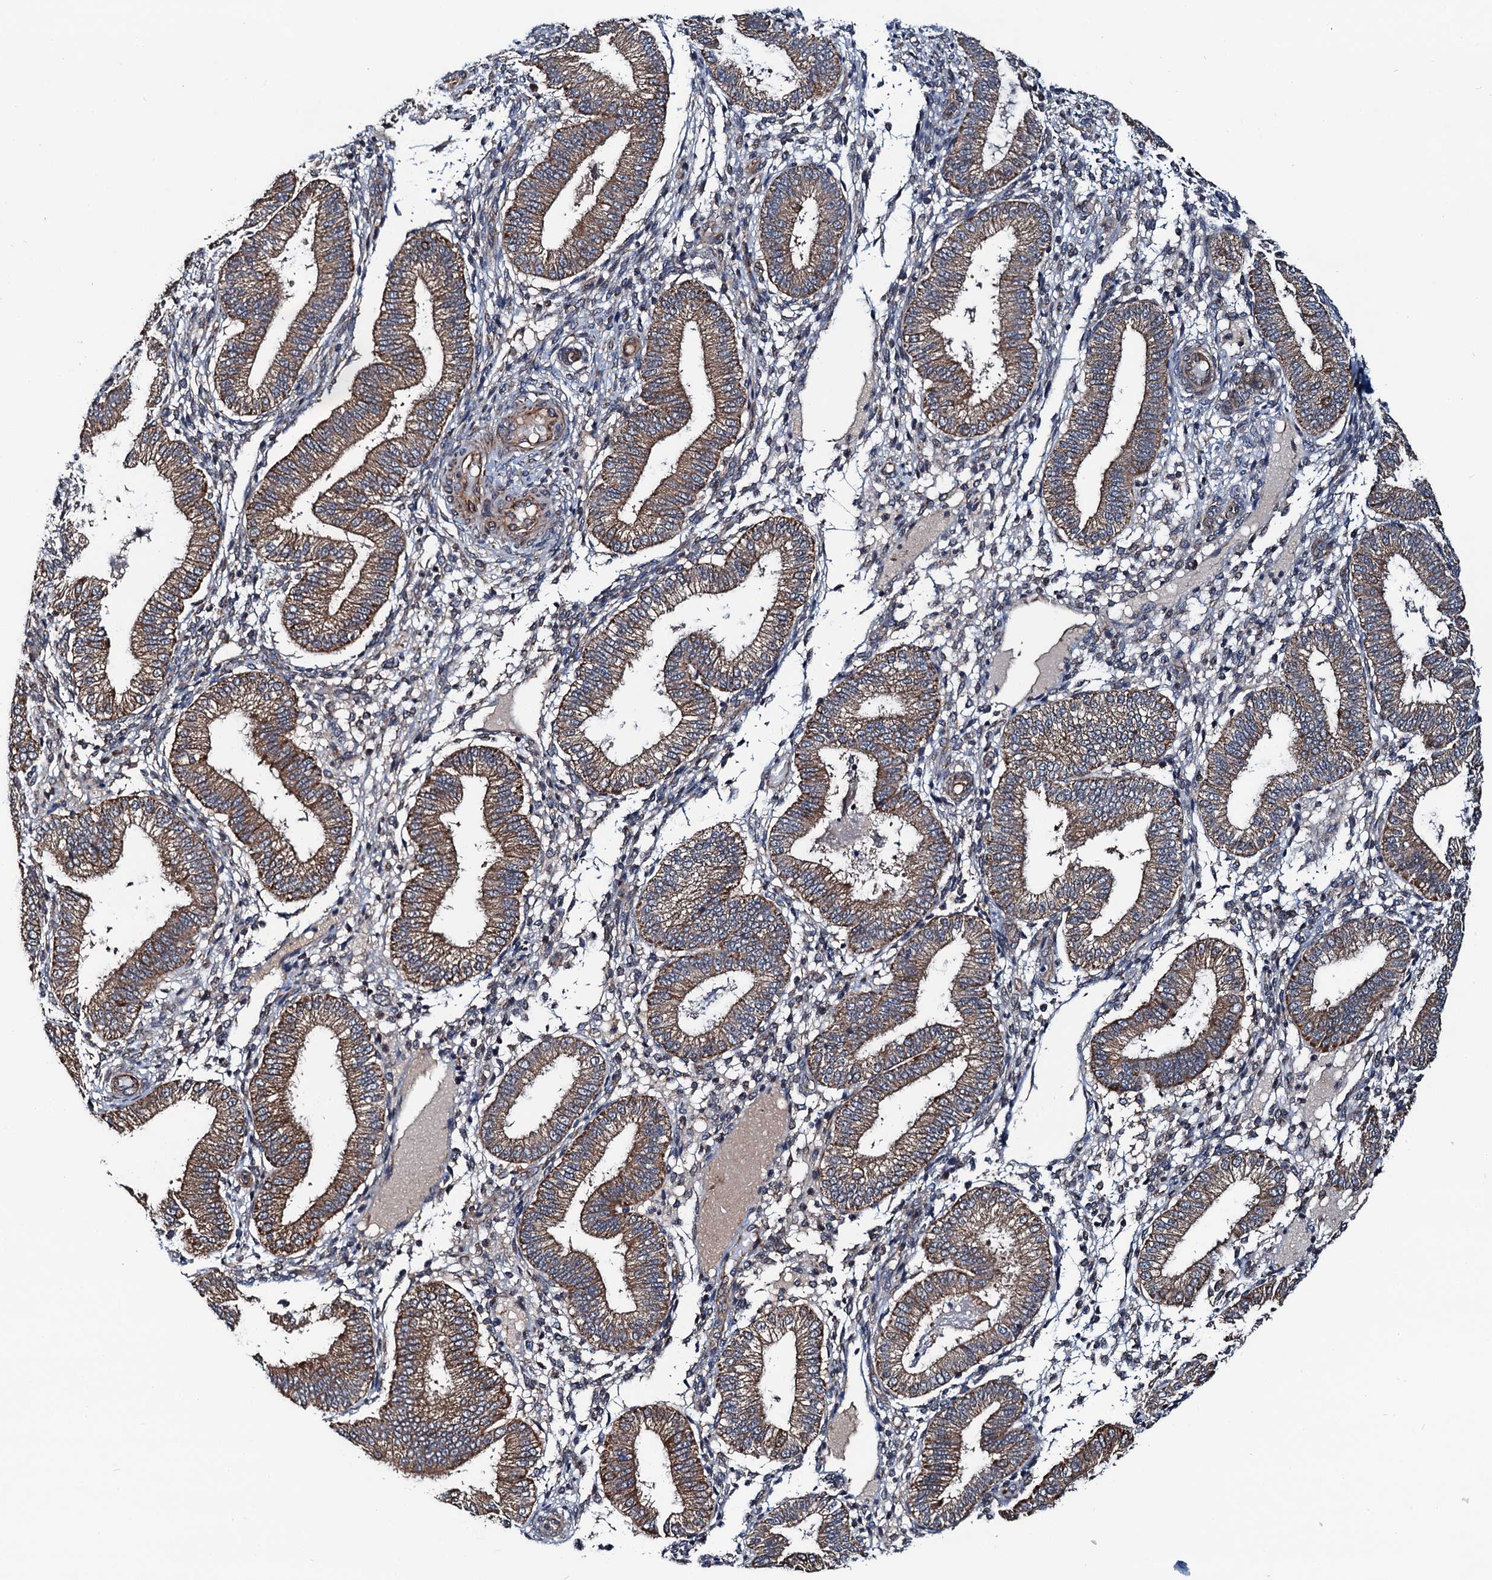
{"staining": {"intensity": "weak", "quantity": "<25%", "location": "cytoplasmic/membranous"}, "tissue": "endometrium", "cell_type": "Cells in endometrial stroma", "image_type": "normal", "snomed": [{"axis": "morphology", "description": "Normal tissue, NOS"}, {"axis": "topography", "description": "Endometrium"}], "caption": "DAB immunohistochemical staining of normal human endometrium demonstrates no significant positivity in cells in endometrial stroma.", "gene": "NEK1", "patient": {"sex": "female", "age": 39}}